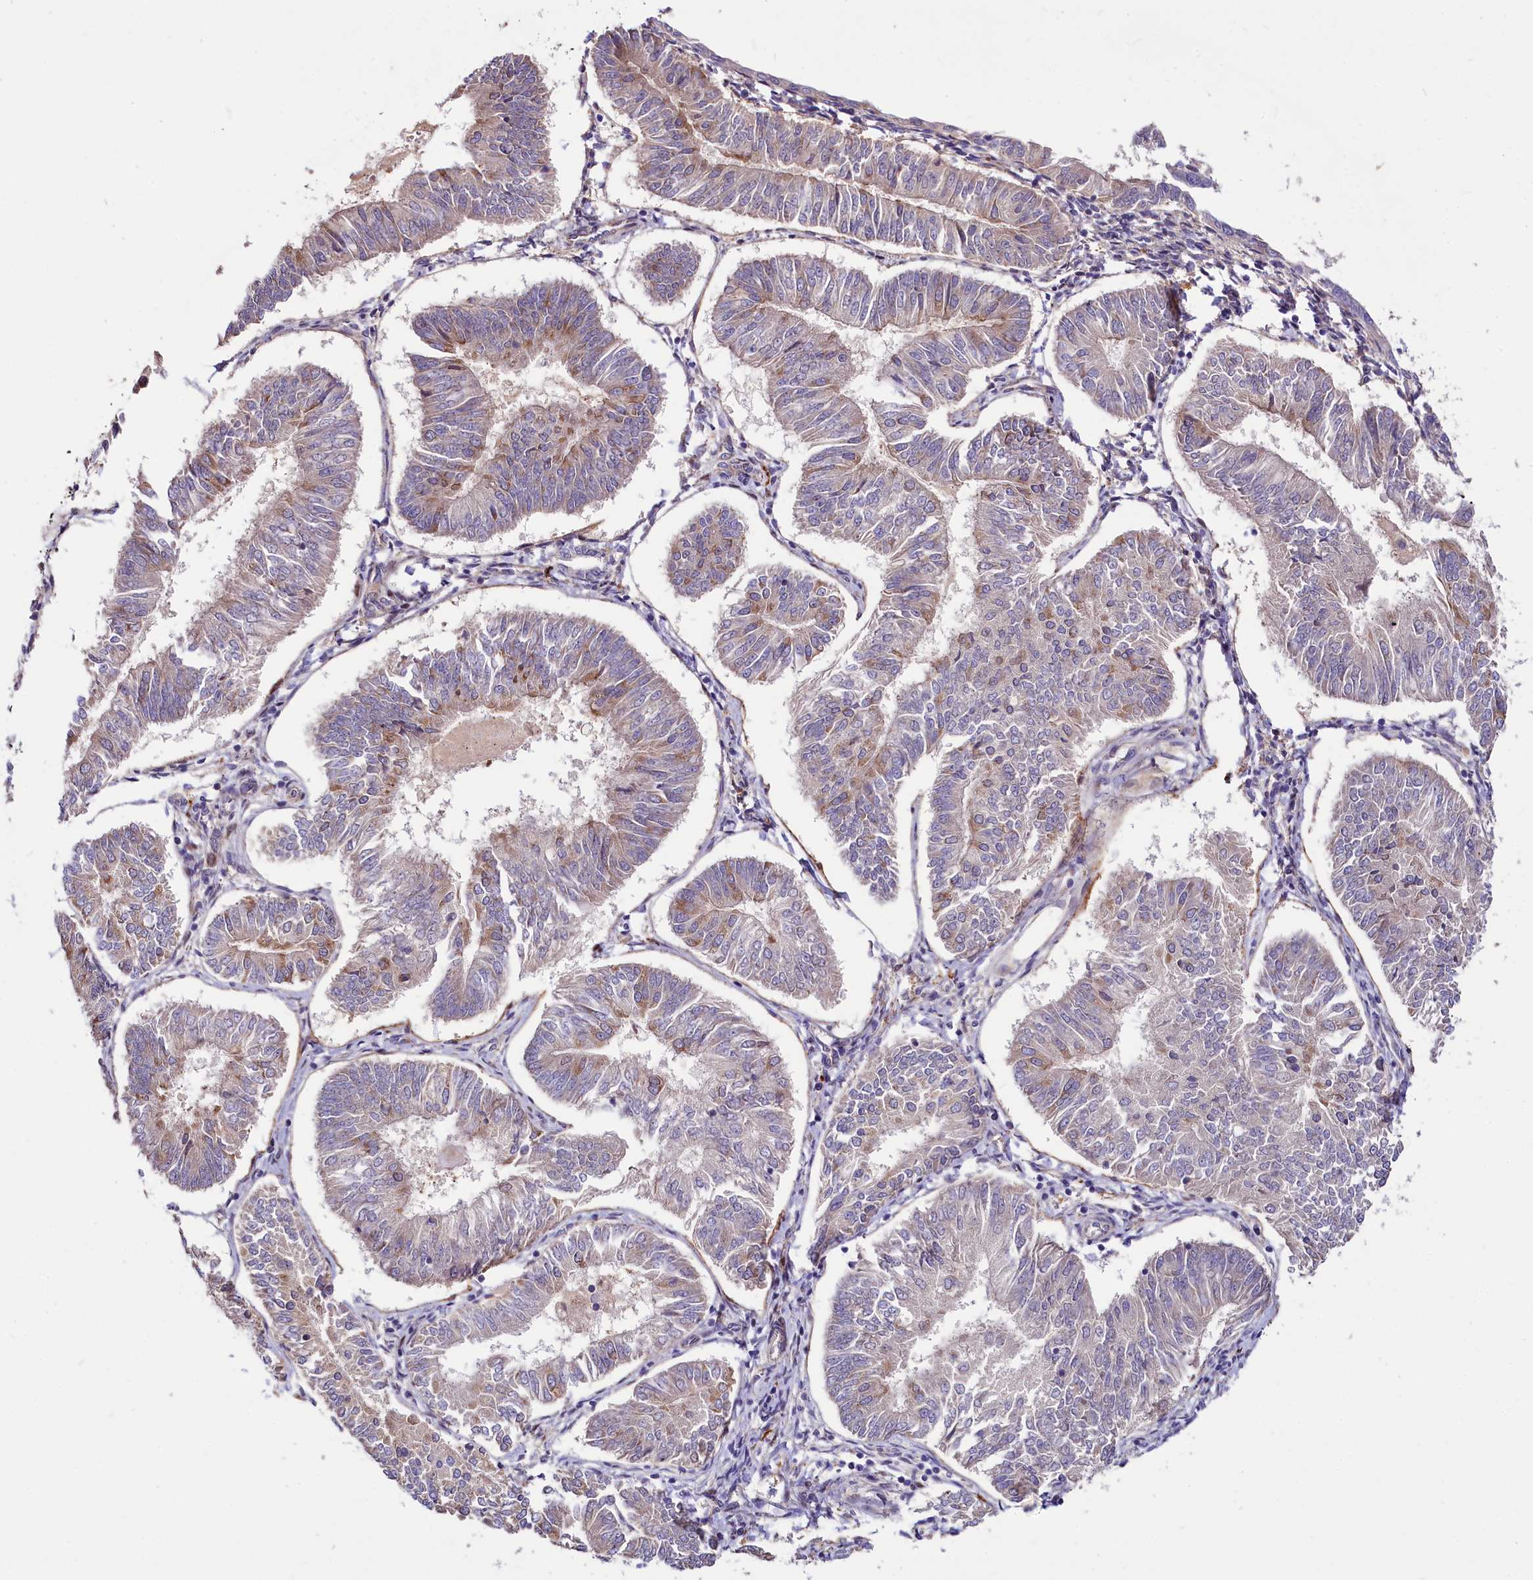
{"staining": {"intensity": "weak", "quantity": "<25%", "location": "cytoplasmic/membranous"}, "tissue": "endometrial cancer", "cell_type": "Tumor cells", "image_type": "cancer", "snomed": [{"axis": "morphology", "description": "Adenocarcinoma, NOS"}, {"axis": "topography", "description": "Endometrium"}], "caption": "Endometrial cancer (adenocarcinoma) was stained to show a protein in brown. There is no significant staining in tumor cells.", "gene": "PDZRN3", "patient": {"sex": "female", "age": 58}}